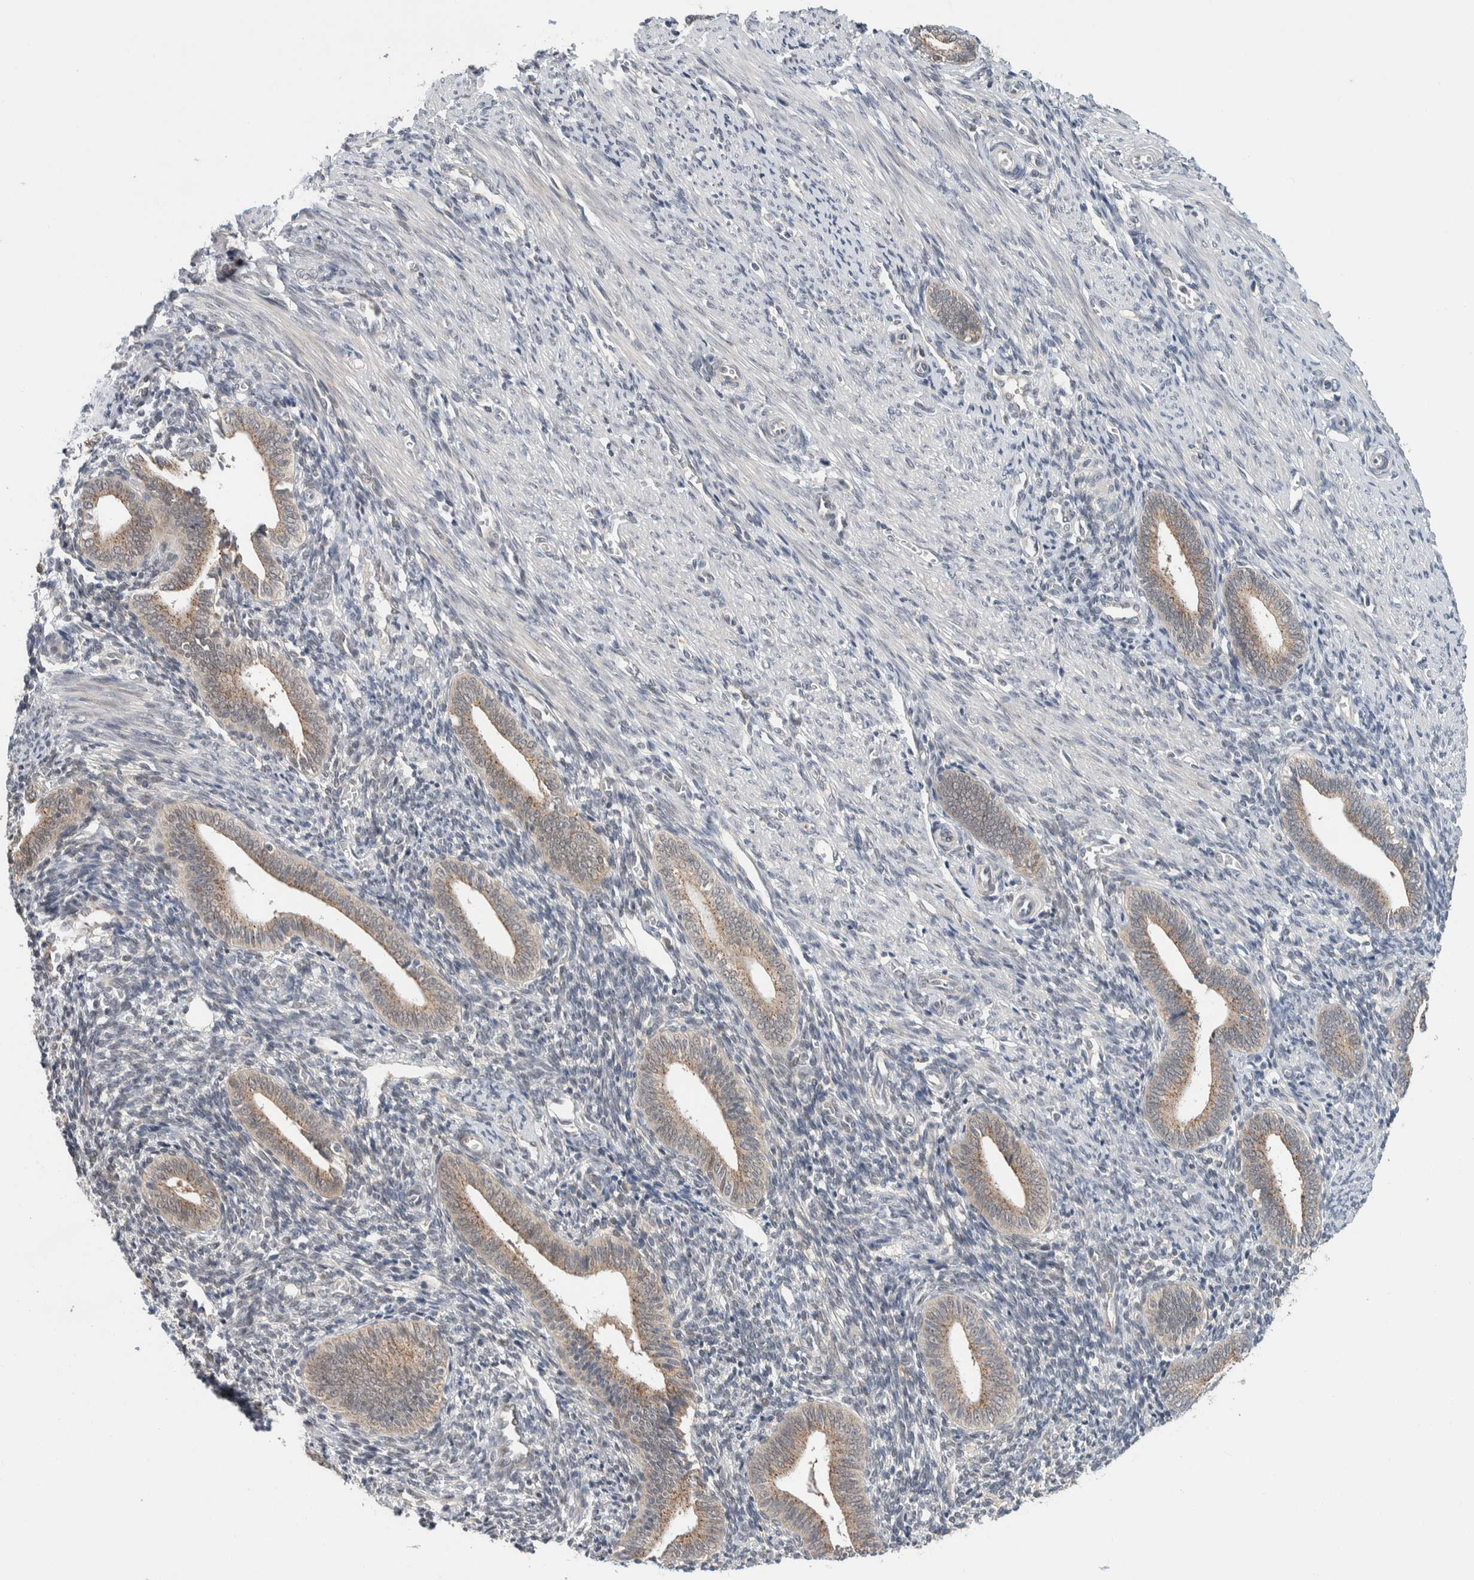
{"staining": {"intensity": "negative", "quantity": "none", "location": "none"}, "tissue": "endometrium", "cell_type": "Cells in endometrial stroma", "image_type": "normal", "snomed": [{"axis": "morphology", "description": "Normal tissue, NOS"}, {"axis": "topography", "description": "Uterus"}, {"axis": "topography", "description": "Endometrium"}], "caption": "Immunohistochemistry photomicrograph of normal human endometrium stained for a protein (brown), which reveals no expression in cells in endometrial stroma. (Stains: DAB immunohistochemistry with hematoxylin counter stain, Microscopy: brightfield microscopy at high magnification).", "gene": "SHPK", "patient": {"sex": "female", "age": 33}}